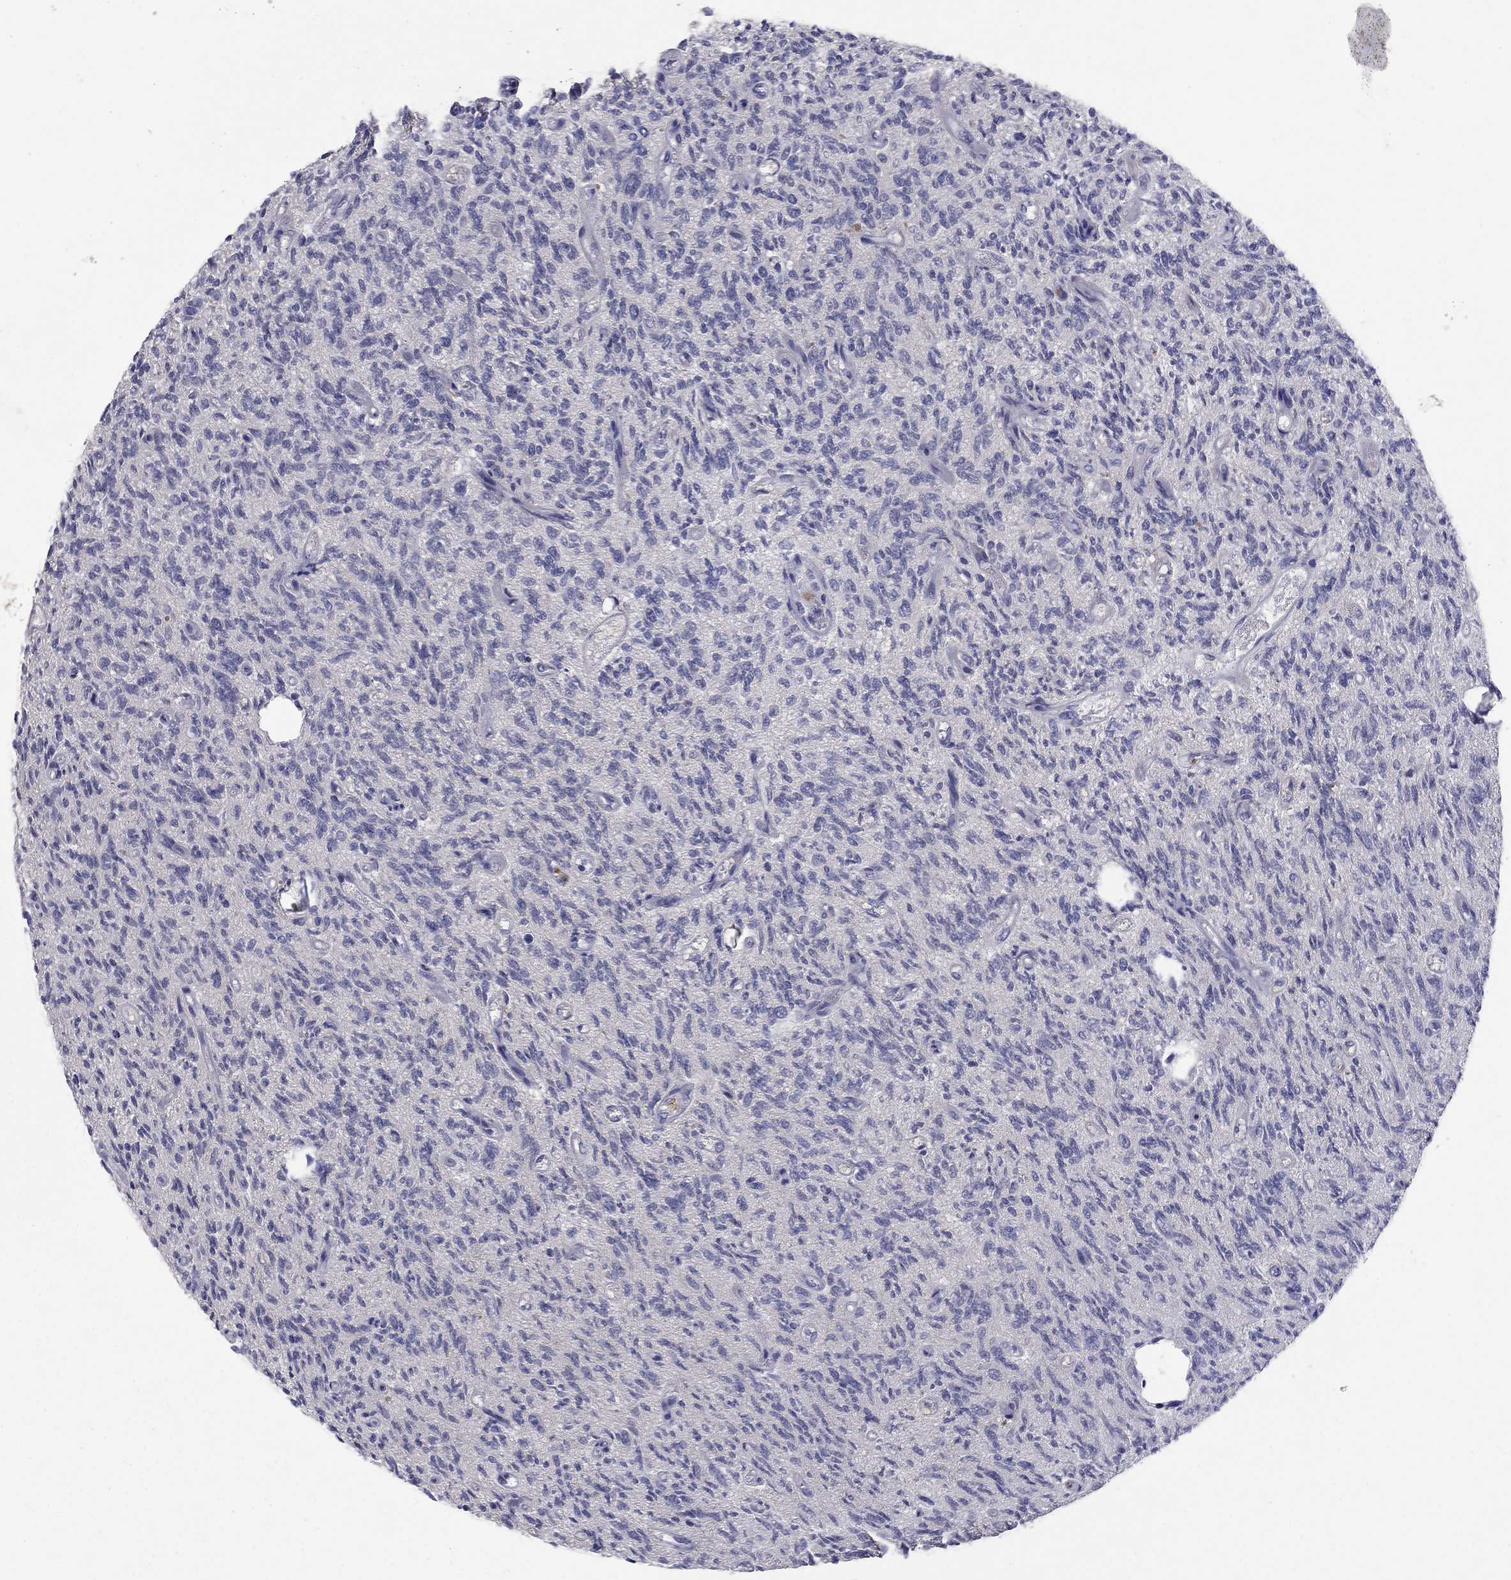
{"staining": {"intensity": "negative", "quantity": "none", "location": "none"}, "tissue": "glioma", "cell_type": "Tumor cells", "image_type": "cancer", "snomed": [{"axis": "morphology", "description": "Glioma, malignant, High grade"}, {"axis": "topography", "description": "Brain"}], "caption": "This is a micrograph of immunohistochemistry staining of glioma, which shows no expression in tumor cells.", "gene": "RNF123", "patient": {"sex": "male", "age": 64}}